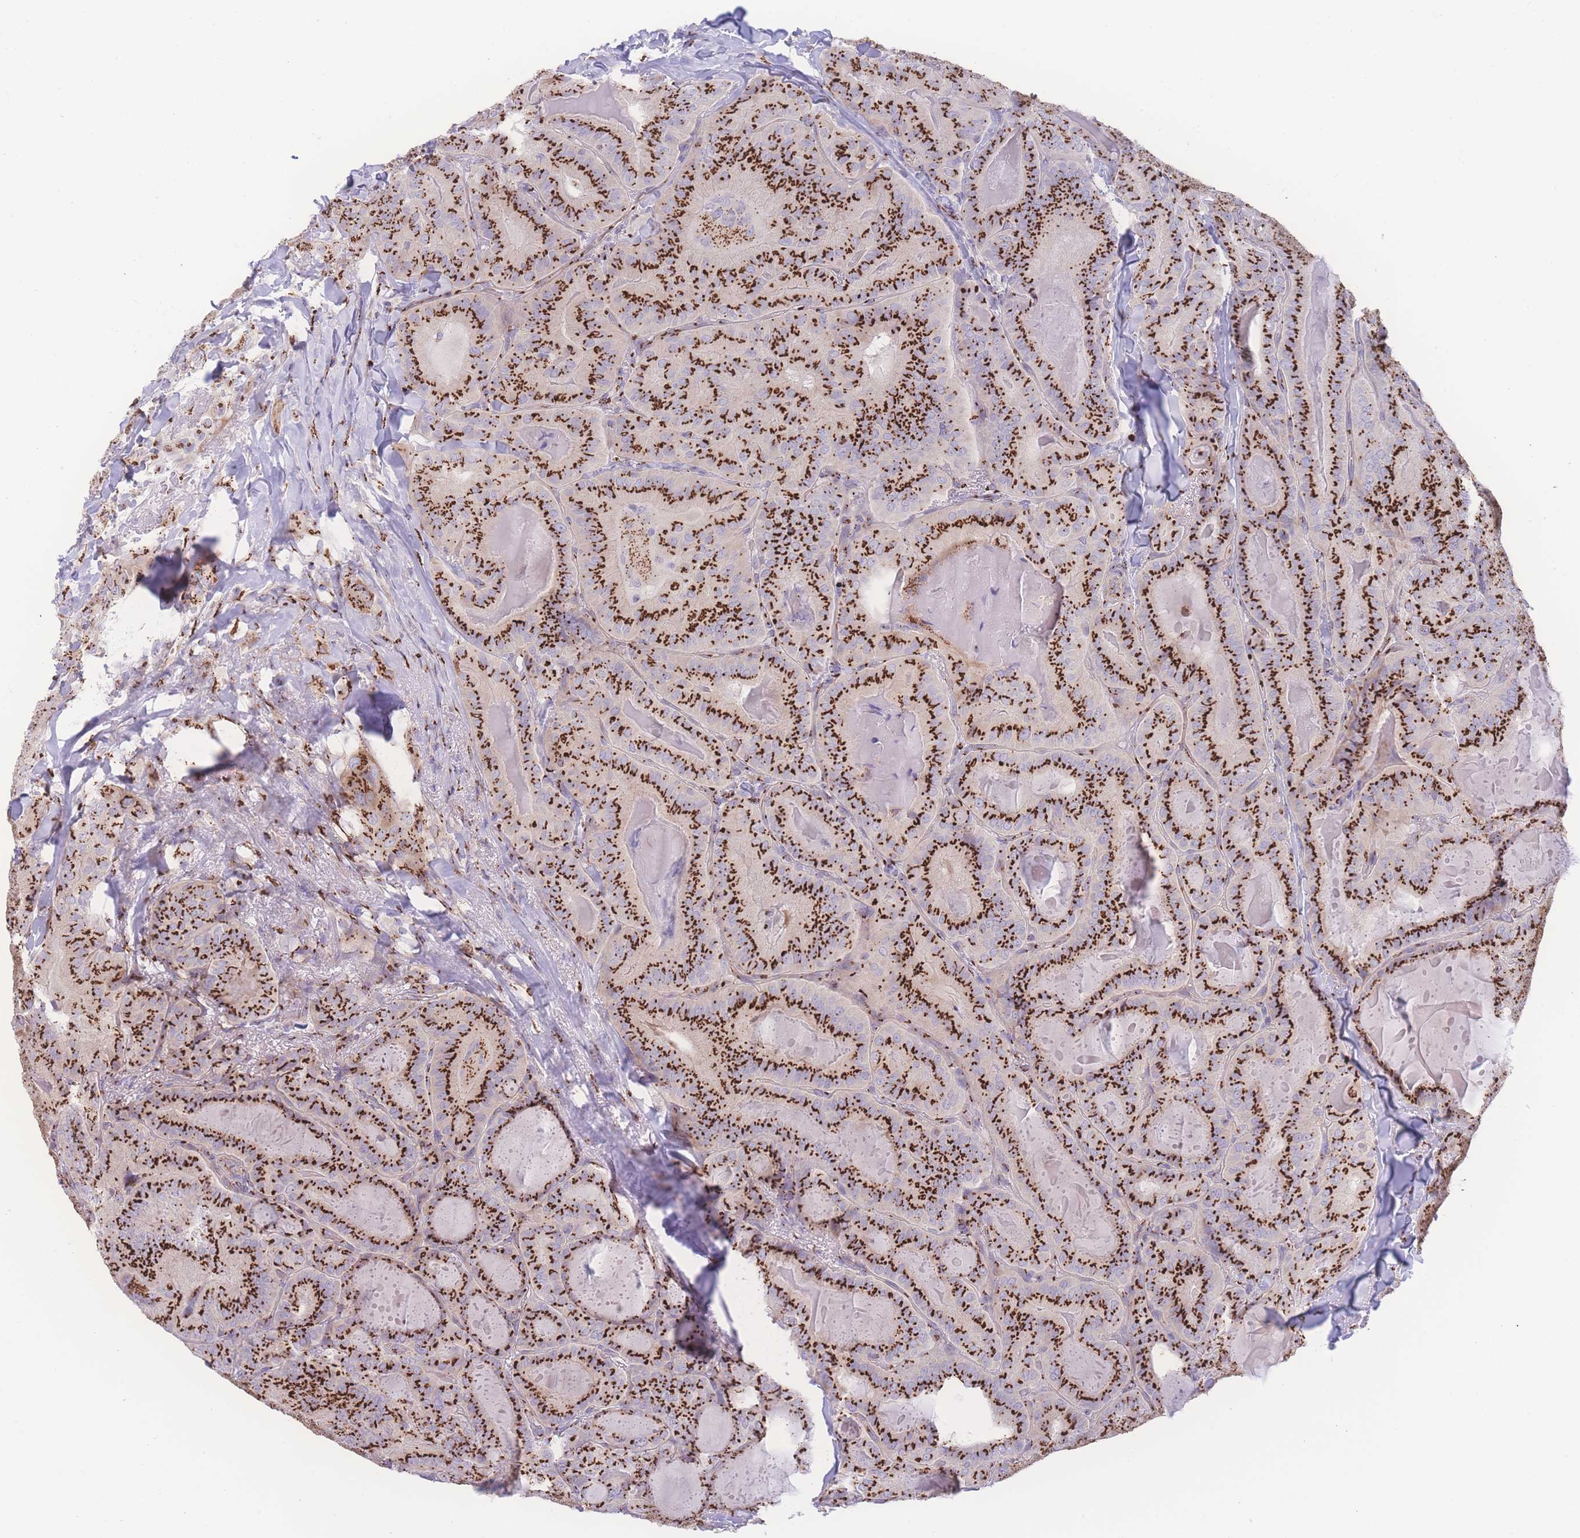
{"staining": {"intensity": "strong", "quantity": ">75%", "location": "cytoplasmic/membranous"}, "tissue": "thyroid cancer", "cell_type": "Tumor cells", "image_type": "cancer", "snomed": [{"axis": "morphology", "description": "Papillary adenocarcinoma, NOS"}, {"axis": "topography", "description": "Thyroid gland"}], "caption": "Strong cytoplasmic/membranous protein staining is present in about >75% of tumor cells in thyroid papillary adenocarcinoma.", "gene": "GOLM2", "patient": {"sex": "female", "age": 68}}